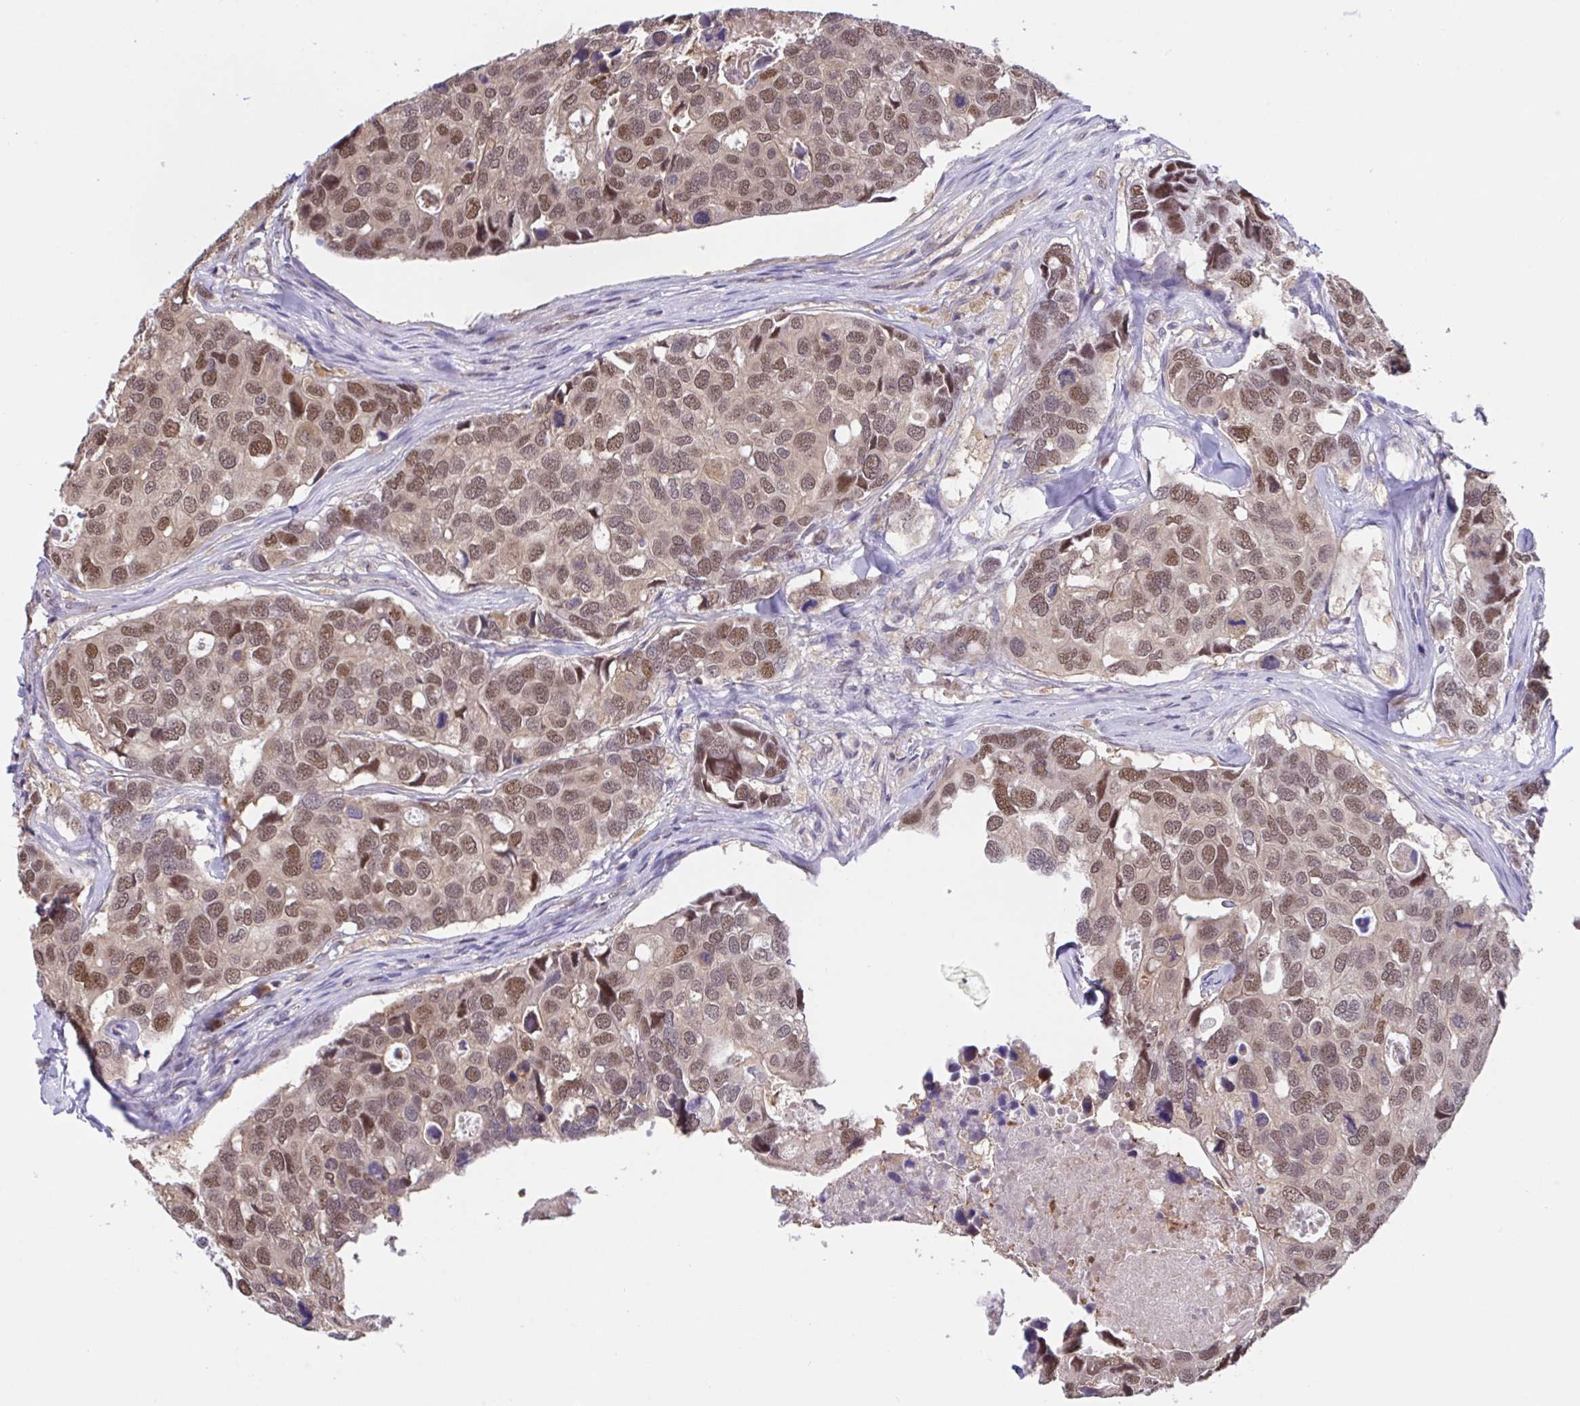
{"staining": {"intensity": "moderate", "quantity": ">75%", "location": "nuclear"}, "tissue": "breast cancer", "cell_type": "Tumor cells", "image_type": "cancer", "snomed": [{"axis": "morphology", "description": "Duct carcinoma"}, {"axis": "topography", "description": "Breast"}], "caption": "Breast infiltrating ductal carcinoma stained with a brown dye demonstrates moderate nuclear positive expression in approximately >75% of tumor cells.", "gene": "ZNF444", "patient": {"sex": "female", "age": 83}}